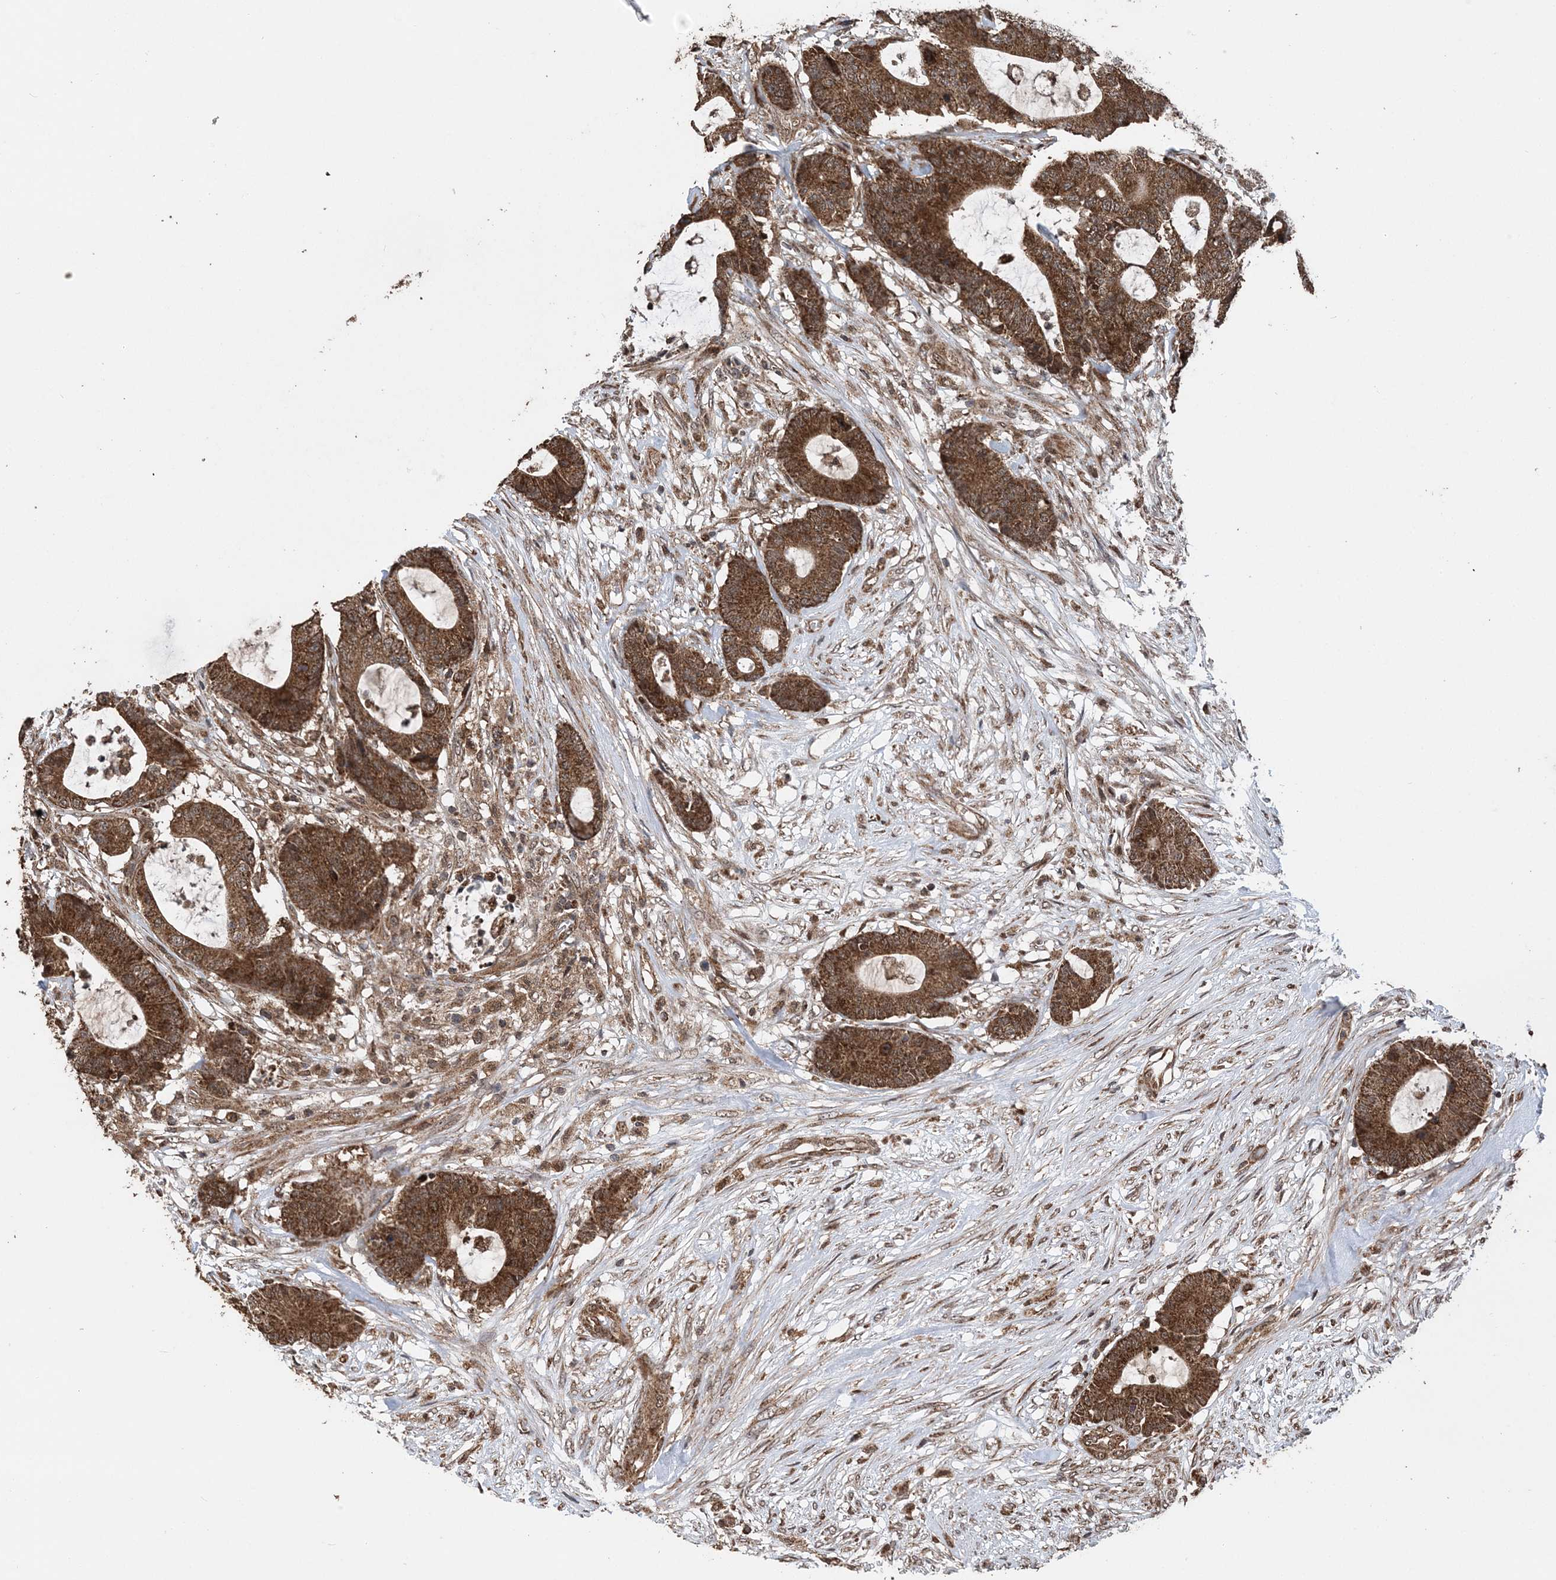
{"staining": {"intensity": "strong", "quantity": ">75%", "location": "cytoplasmic/membranous"}, "tissue": "colorectal cancer", "cell_type": "Tumor cells", "image_type": "cancer", "snomed": [{"axis": "morphology", "description": "Adenocarcinoma, NOS"}, {"axis": "topography", "description": "Colon"}], "caption": "Immunohistochemical staining of colorectal cancer (adenocarcinoma) demonstrates high levels of strong cytoplasmic/membranous staining in approximately >75% of tumor cells.", "gene": "PCBP1", "patient": {"sex": "female", "age": 84}}